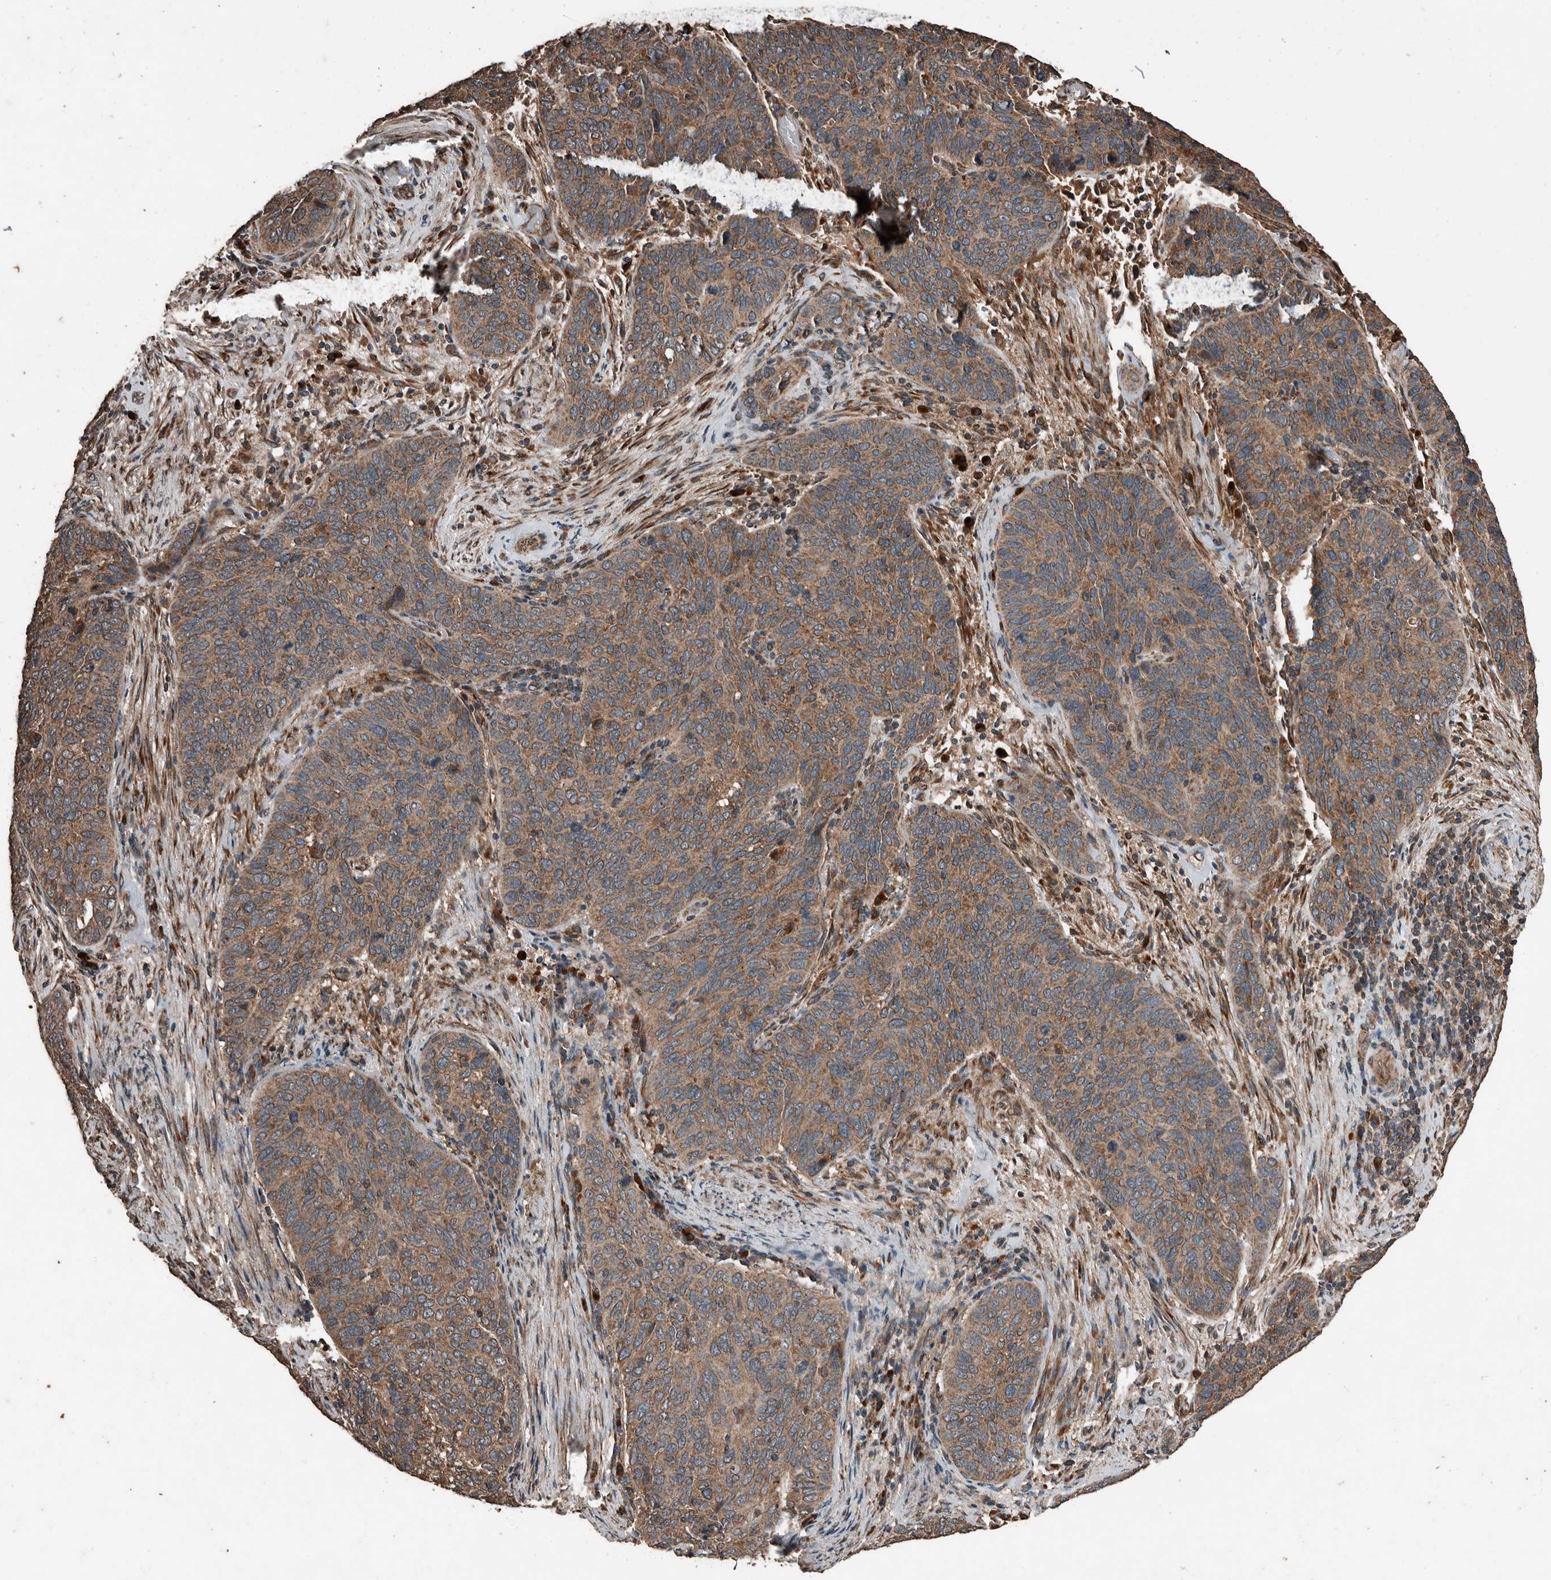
{"staining": {"intensity": "moderate", "quantity": ">75%", "location": "cytoplasmic/membranous"}, "tissue": "cervical cancer", "cell_type": "Tumor cells", "image_type": "cancer", "snomed": [{"axis": "morphology", "description": "Squamous cell carcinoma, NOS"}, {"axis": "topography", "description": "Cervix"}], "caption": "Immunohistochemical staining of squamous cell carcinoma (cervical) reveals medium levels of moderate cytoplasmic/membranous staining in about >75% of tumor cells.", "gene": "RNF207", "patient": {"sex": "female", "age": 60}}